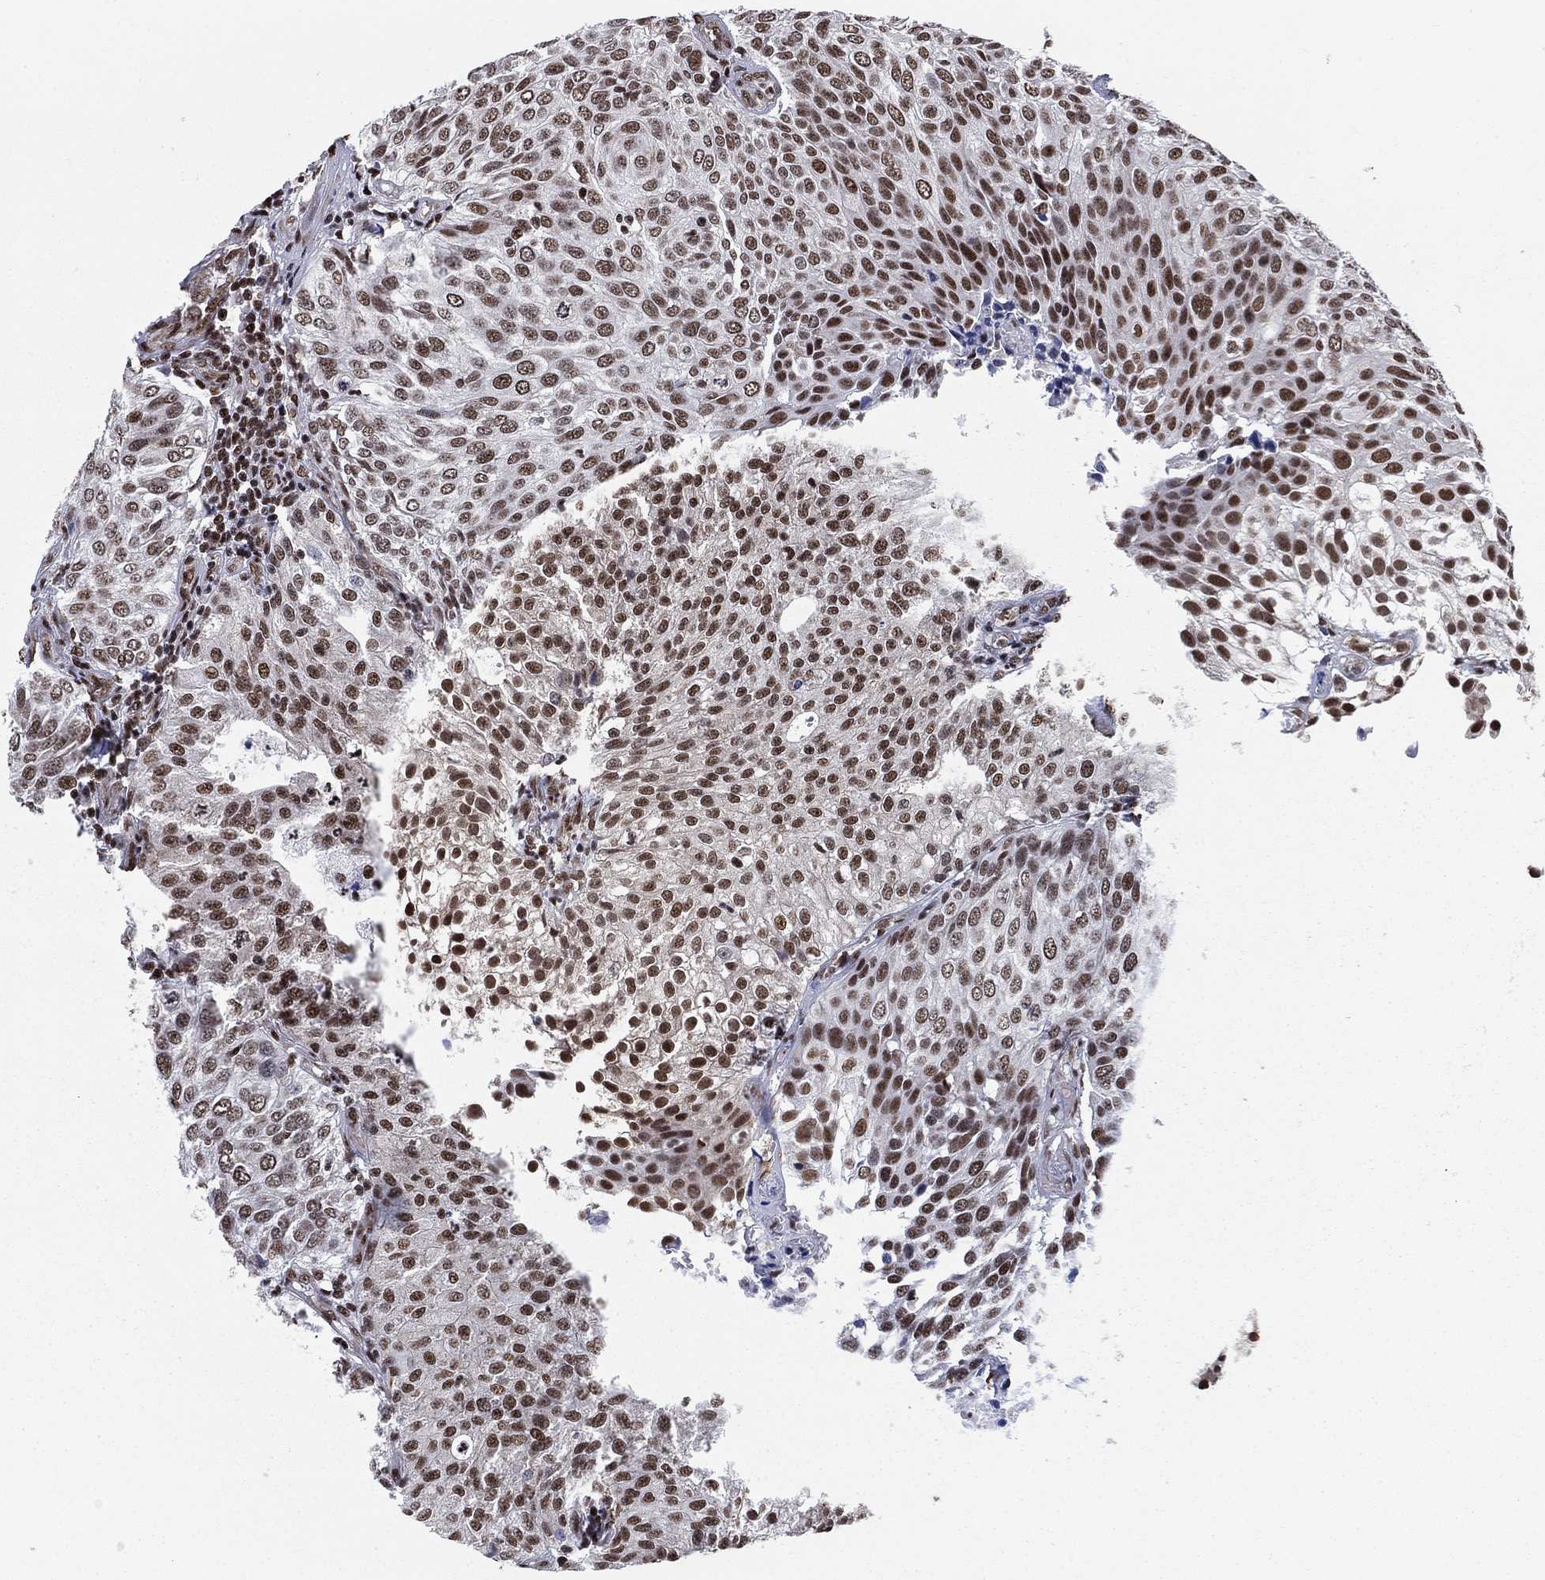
{"staining": {"intensity": "strong", "quantity": "25%-75%", "location": "nuclear"}, "tissue": "urothelial cancer", "cell_type": "Tumor cells", "image_type": "cancer", "snomed": [{"axis": "morphology", "description": "Urothelial carcinoma, High grade"}, {"axis": "topography", "description": "Urinary bladder"}], "caption": "Immunohistochemistry photomicrograph of neoplastic tissue: high-grade urothelial carcinoma stained using immunohistochemistry shows high levels of strong protein expression localized specifically in the nuclear of tumor cells, appearing as a nuclear brown color.", "gene": "N4BP2", "patient": {"sex": "female", "age": 79}}